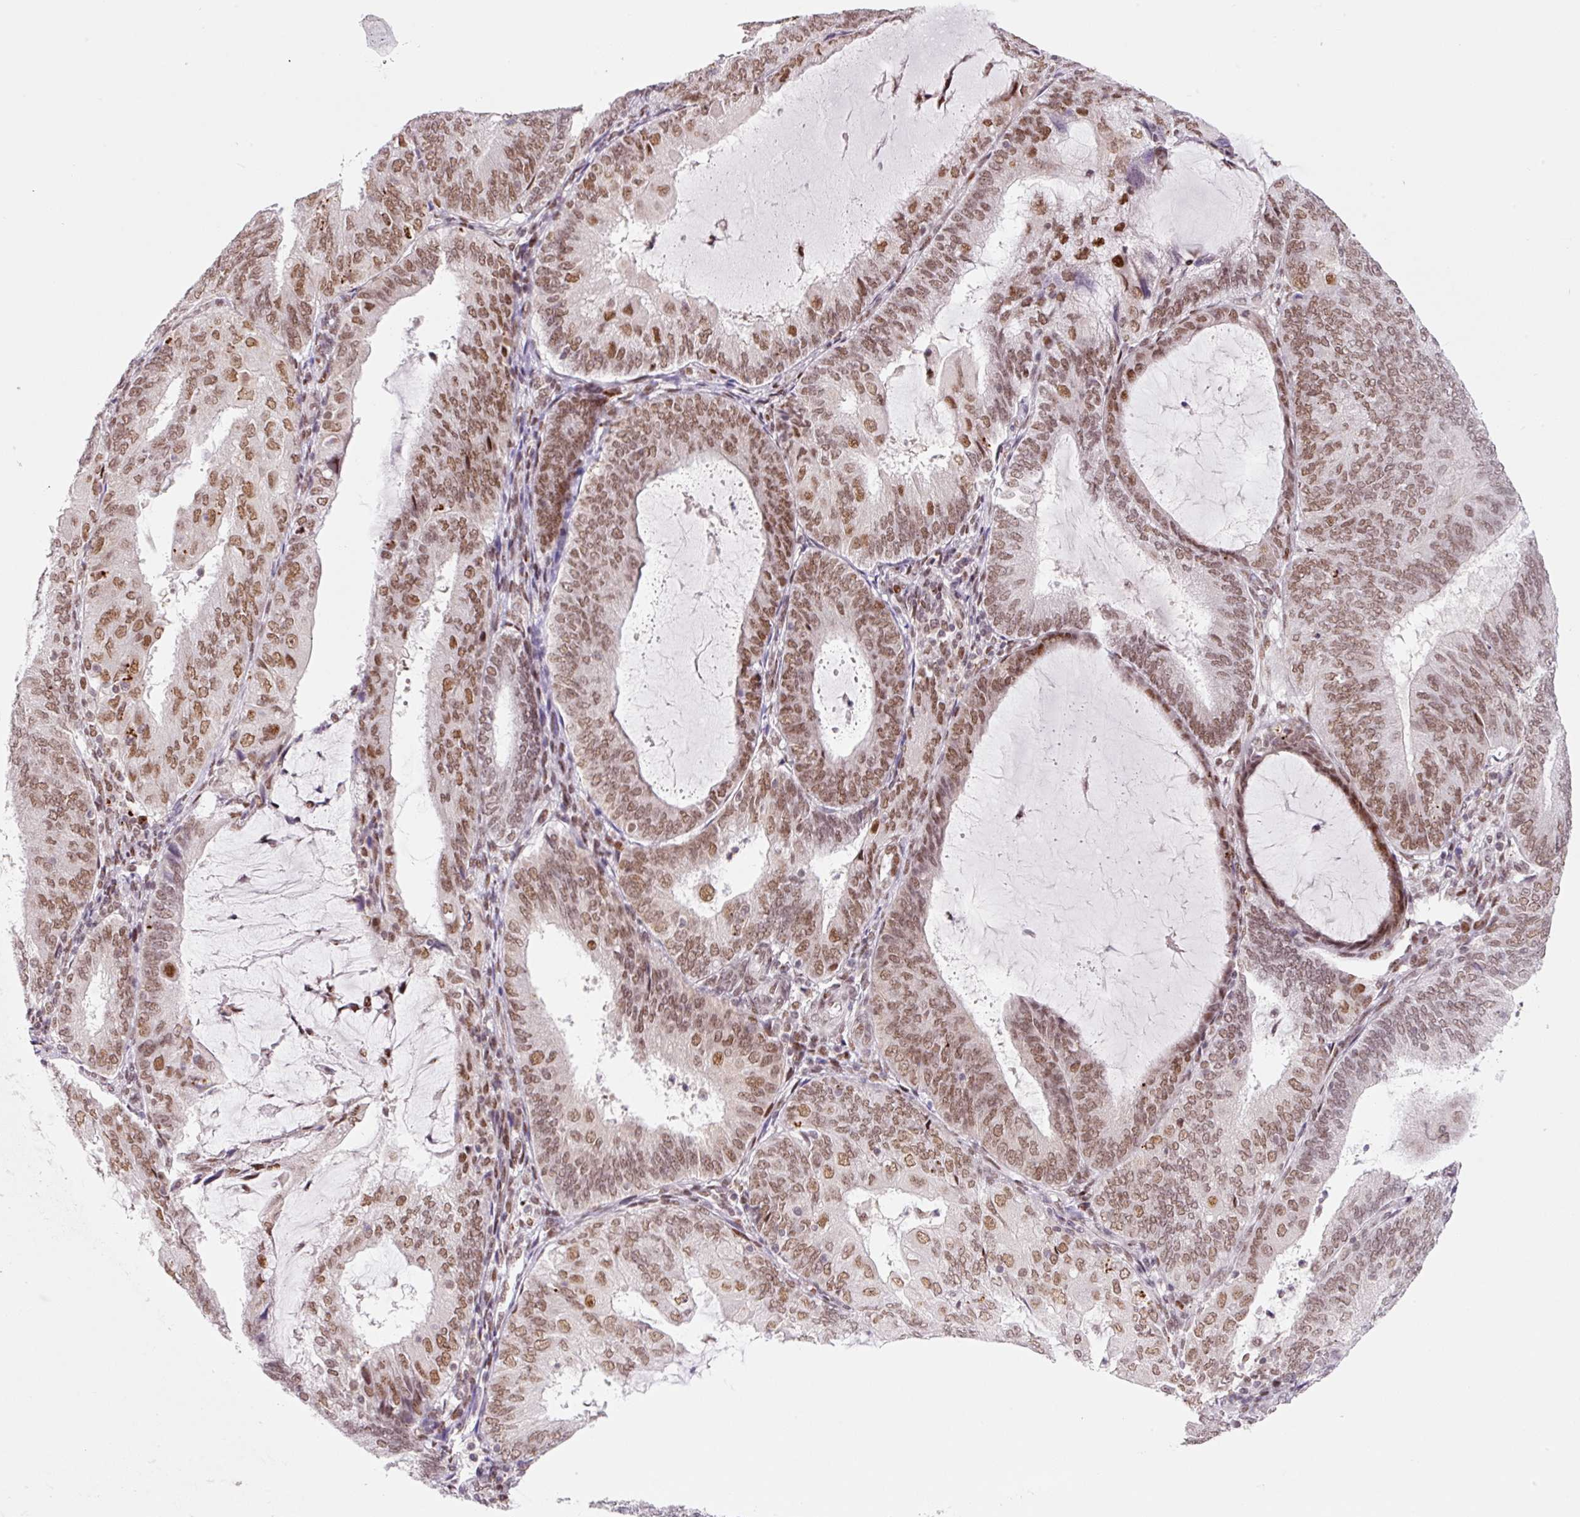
{"staining": {"intensity": "moderate", "quantity": ">75%", "location": "nuclear"}, "tissue": "endometrial cancer", "cell_type": "Tumor cells", "image_type": "cancer", "snomed": [{"axis": "morphology", "description": "Adenocarcinoma, NOS"}, {"axis": "topography", "description": "Endometrium"}], "caption": "Protein expression analysis of human endometrial cancer (adenocarcinoma) reveals moderate nuclear staining in approximately >75% of tumor cells.", "gene": "CCNL2", "patient": {"sex": "female", "age": 81}}